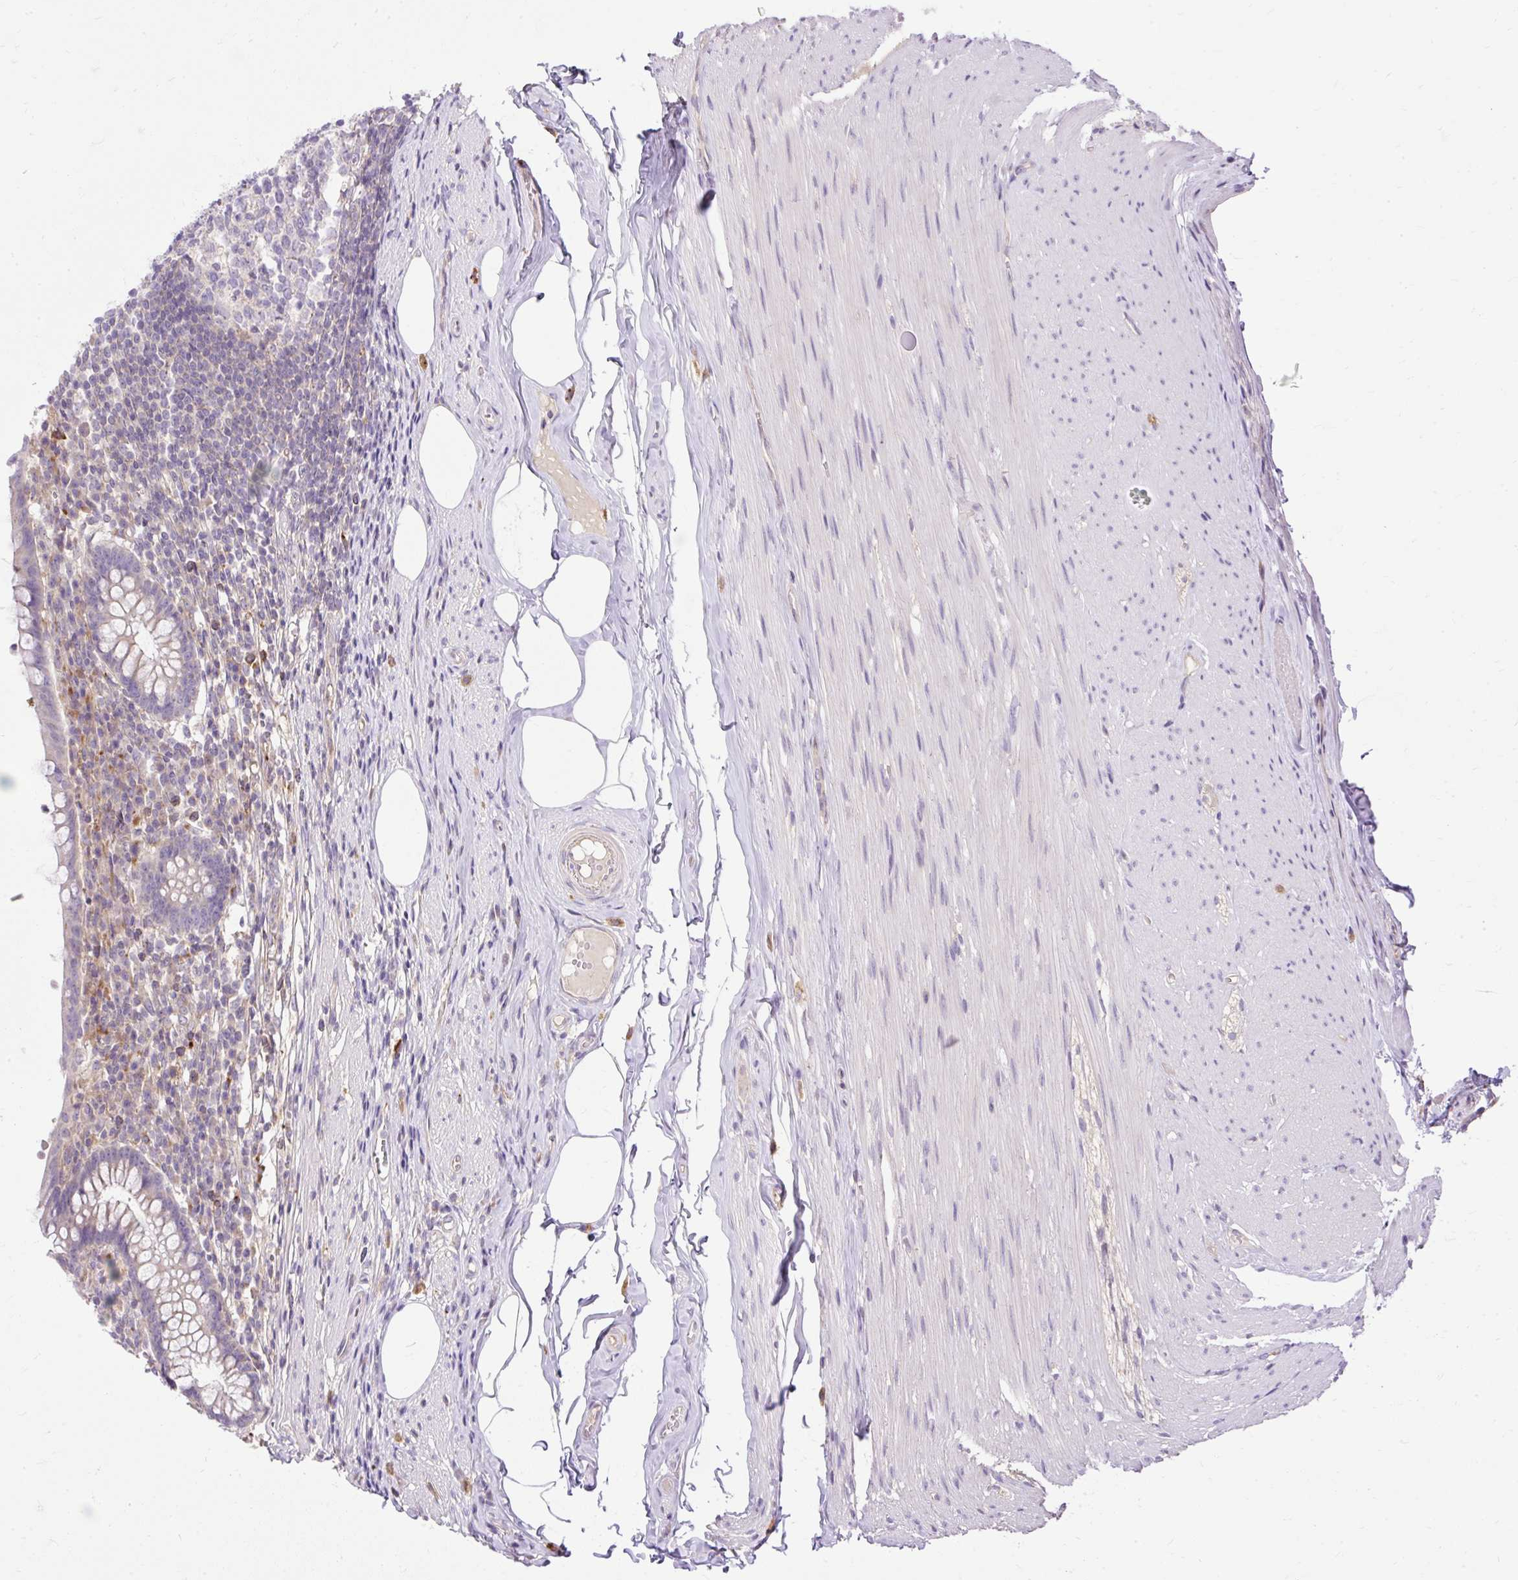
{"staining": {"intensity": "weak", "quantity": "25%-75%", "location": "cytoplasmic/membranous"}, "tissue": "appendix", "cell_type": "Glandular cells", "image_type": "normal", "snomed": [{"axis": "morphology", "description": "Normal tissue, NOS"}, {"axis": "topography", "description": "Appendix"}], "caption": "Human appendix stained with a brown dye reveals weak cytoplasmic/membranous positive expression in approximately 25%-75% of glandular cells.", "gene": "HEXB", "patient": {"sex": "female", "age": 56}}